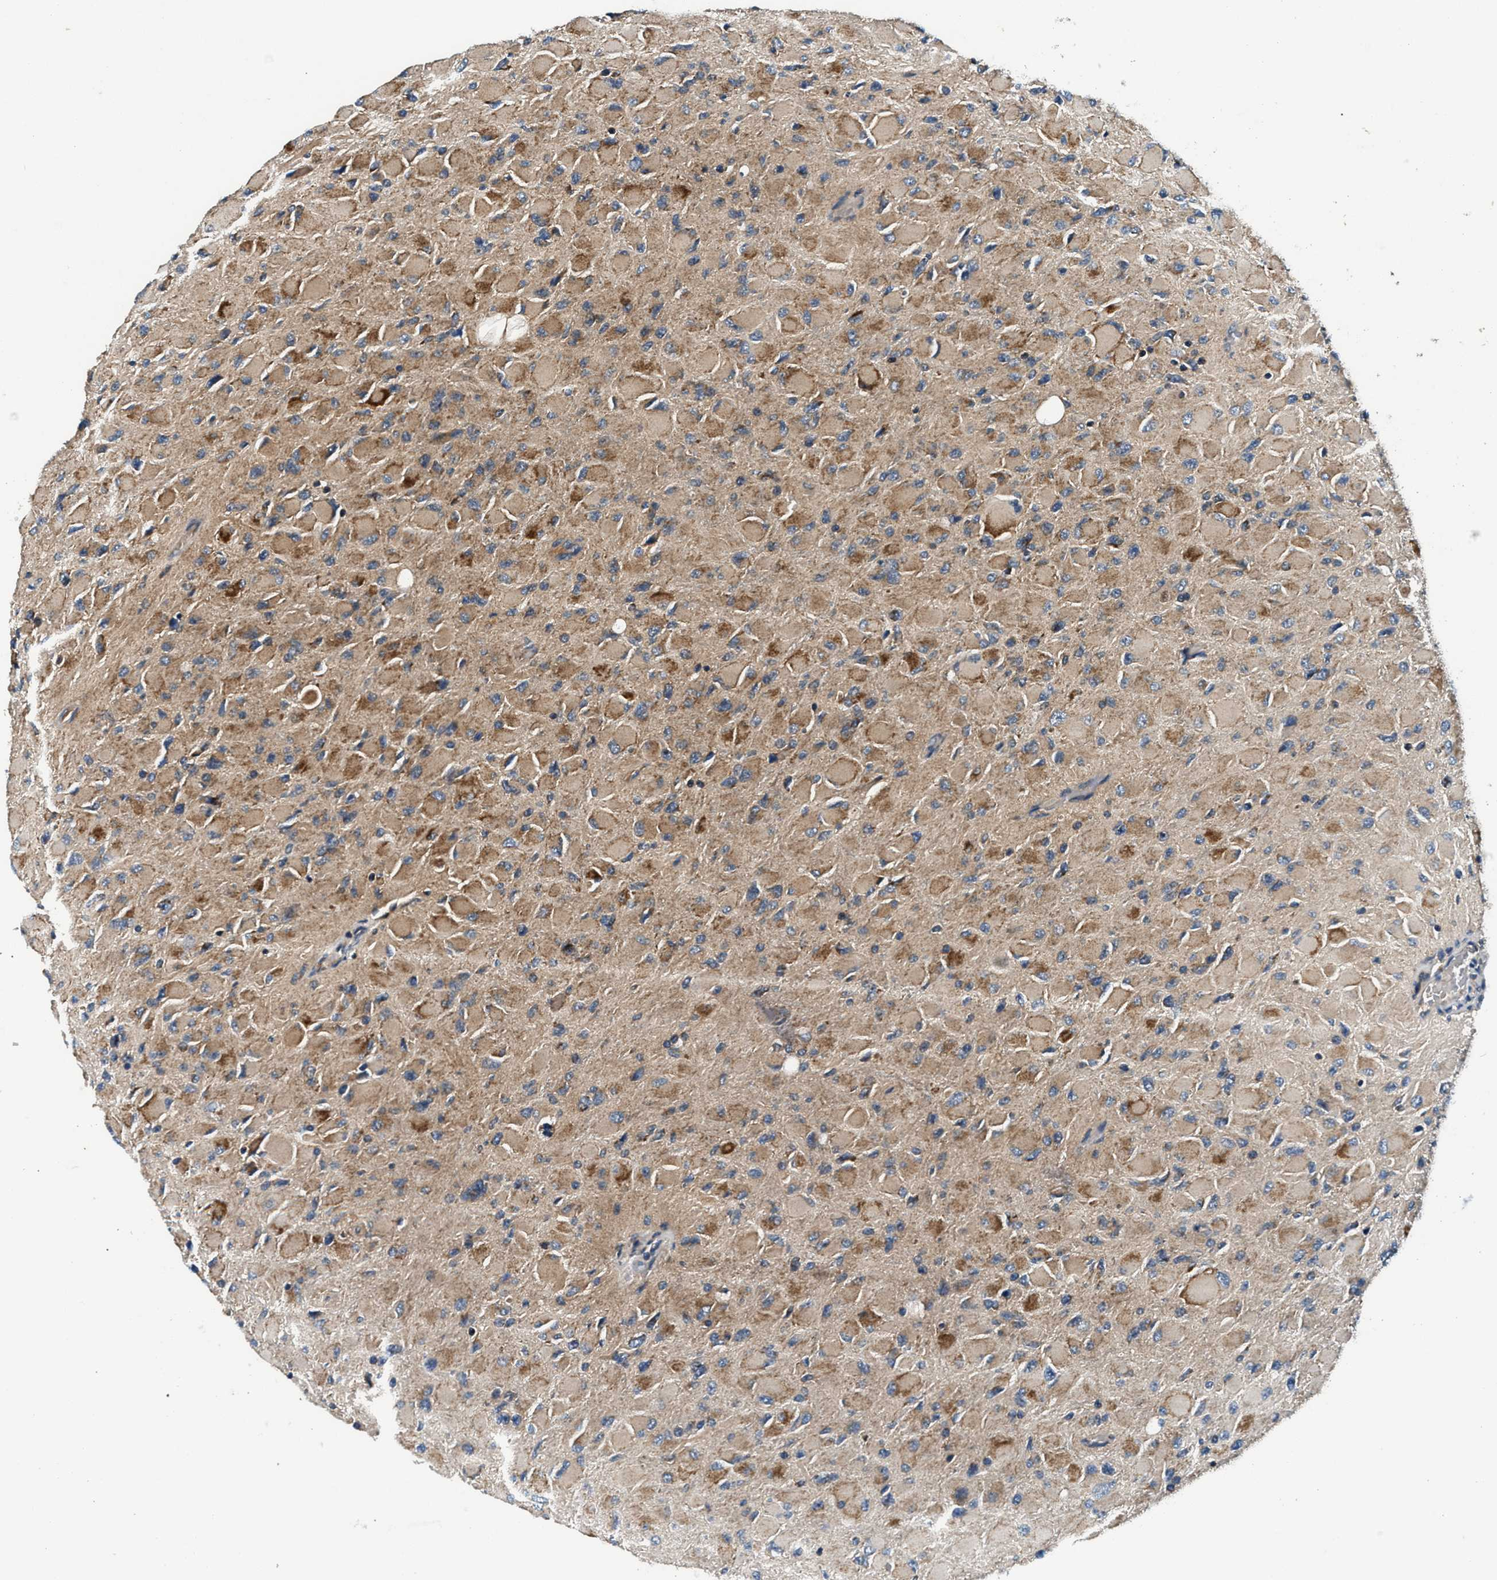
{"staining": {"intensity": "moderate", "quantity": ">75%", "location": "cytoplasmic/membranous"}, "tissue": "glioma", "cell_type": "Tumor cells", "image_type": "cancer", "snomed": [{"axis": "morphology", "description": "Glioma, malignant, High grade"}, {"axis": "topography", "description": "Cerebral cortex"}], "caption": "Human glioma stained for a protein (brown) displays moderate cytoplasmic/membranous positive expression in approximately >75% of tumor cells.", "gene": "IMMT", "patient": {"sex": "female", "age": 36}}